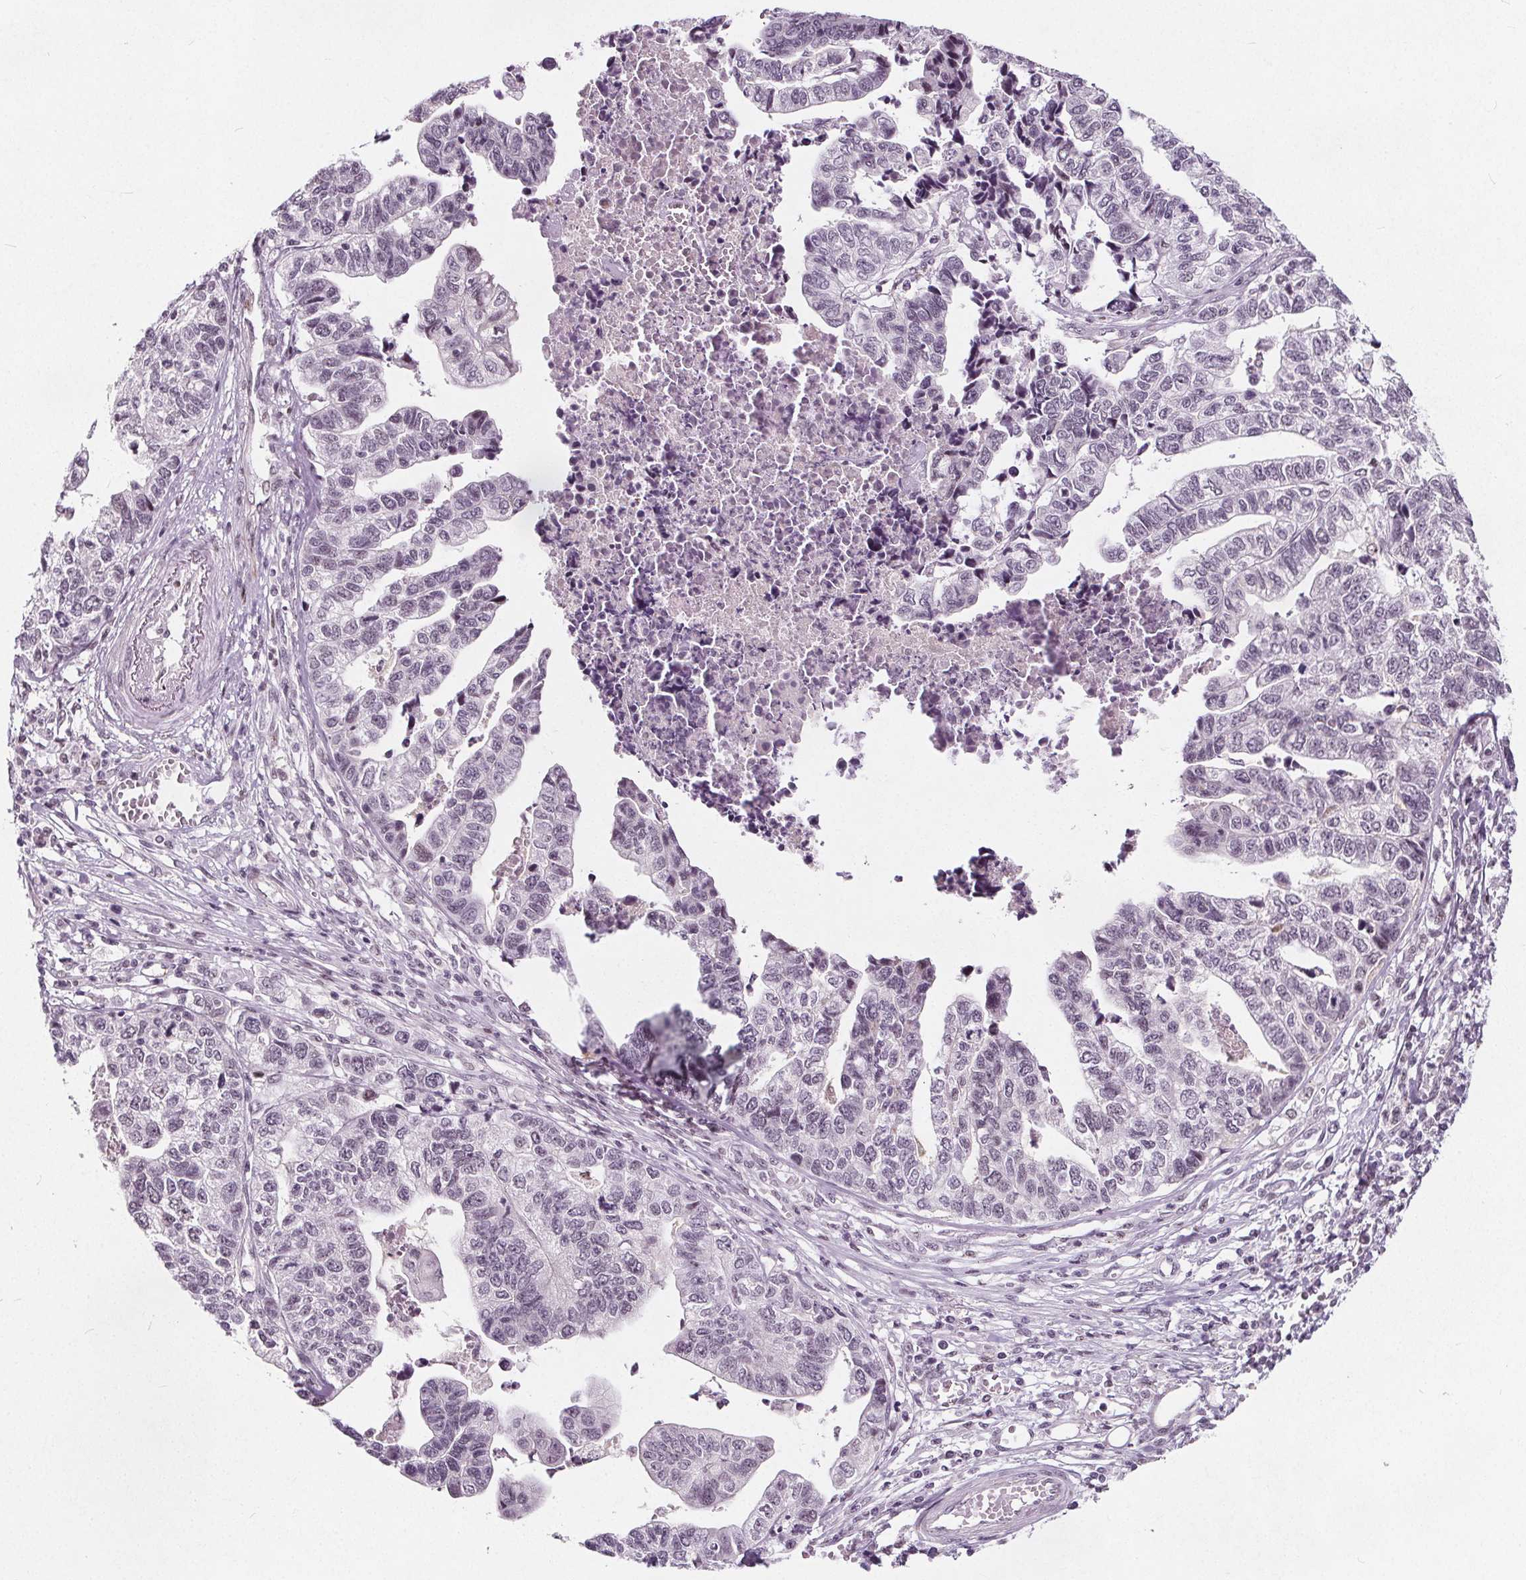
{"staining": {"intensity": "weak", "quantity": "<25%", "location": "cytoplasmic/membranous"}, "tissue": "stomach cancer", "cell_type": "Tumor cells", "image_type": "cancer", "snomed": [{"axis": "morphology", "description": "Adenocarcinoma, NOS"}, {"axis": "topography", "description": "Stomach, upper"}], "caption": "An immunohistochemistry histopathology image of stomach cancer is shown. There is no staining in tumor cells of stomach cancer.", "gene": "TAF6L", "patient": {"sex": "female", "age": 67}}